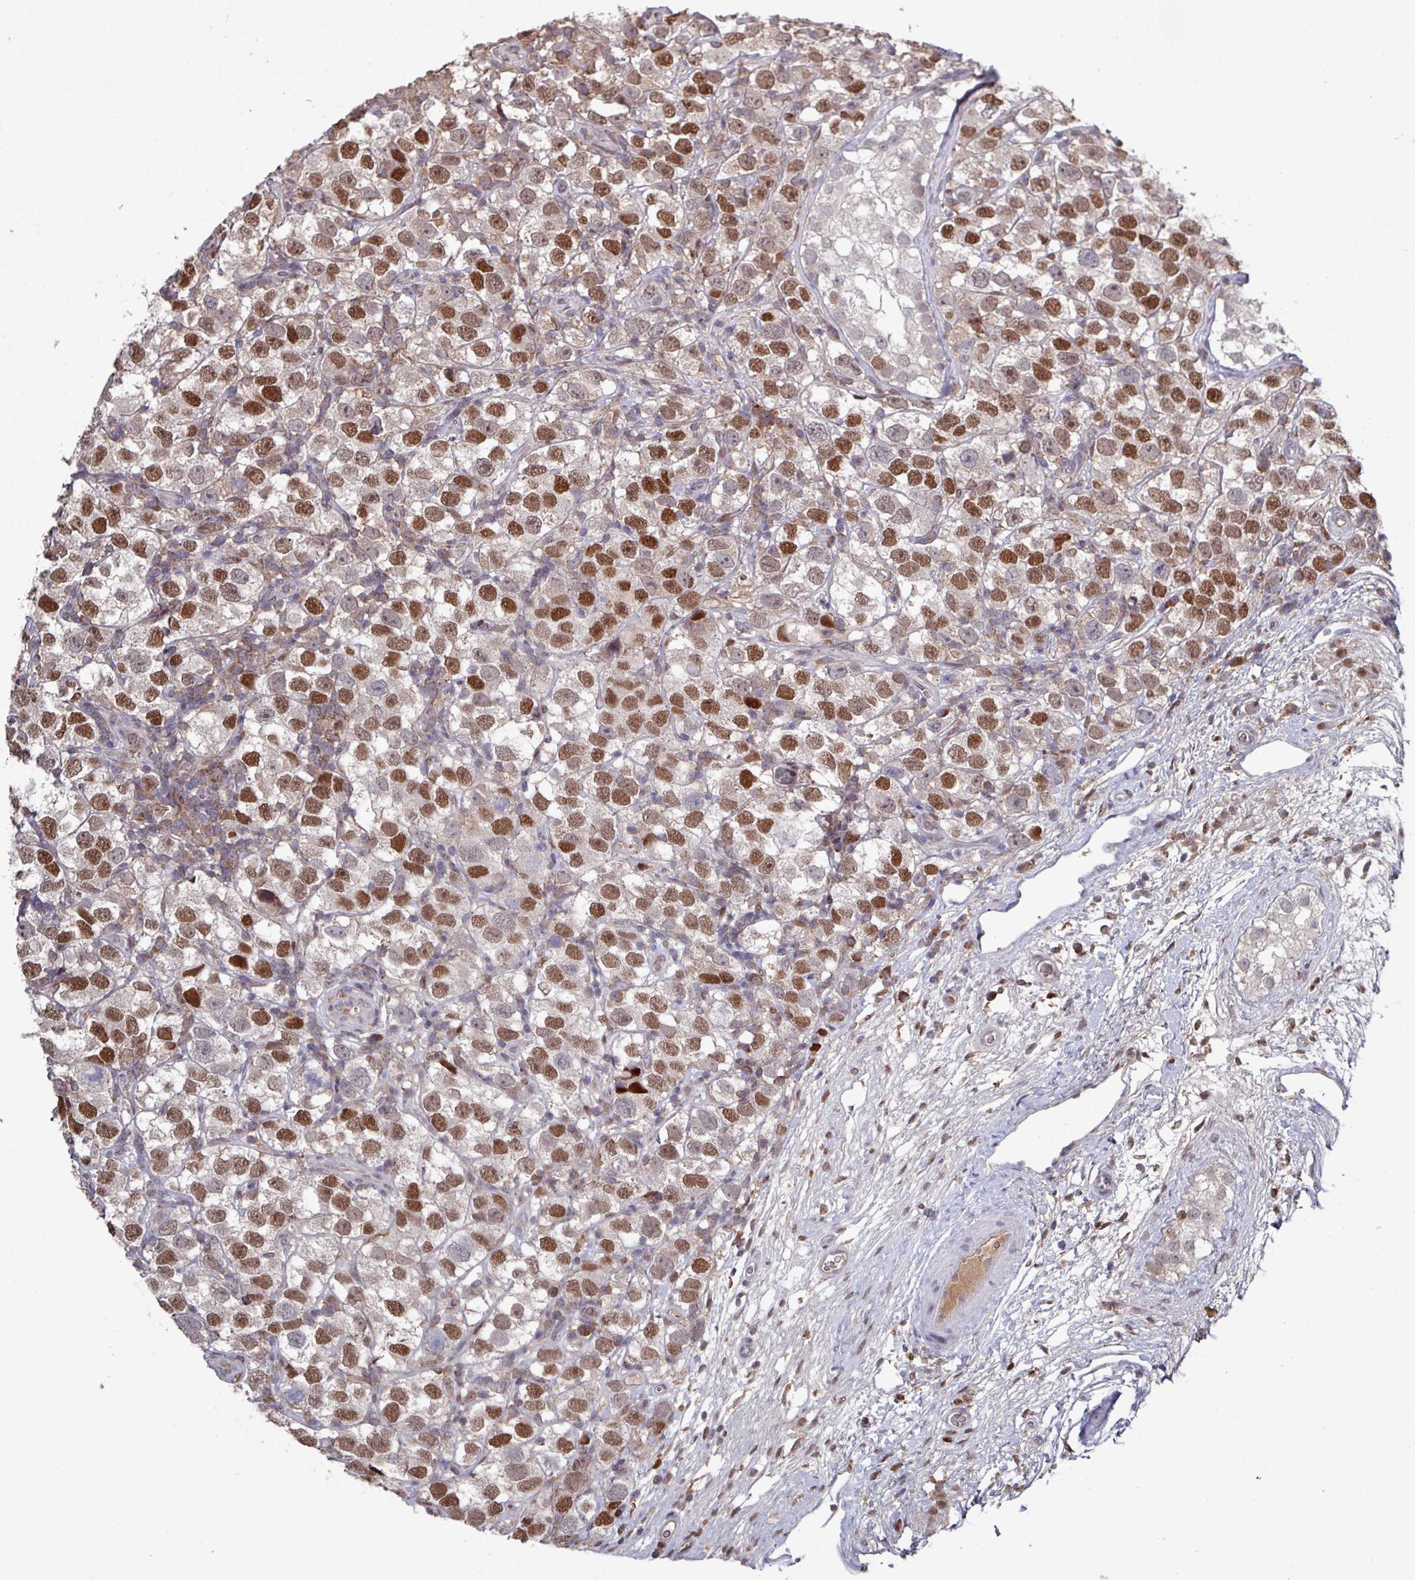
{"staining": {"intensity": "strong", "quantity": ">75%", "location": "nuclear"}, "tissue": "testis cancer", "cell_type": "Tumor cells", "image_type": "cancer", "snomed": [{"axis": "morphology", "description": "Seminoma, NOS"}, {"axis": "topography", "description": "Testis"}], "caption": "Testis cancer (seminoma) stained with immunohistochemistry shows strong nuclear expression in about >75% of tumor cells. The protein of interest is shown in brown color, while the nuclei are stained blue.", "gene": "PRRX1", "patient": {"sex": "male", "age": 26}}